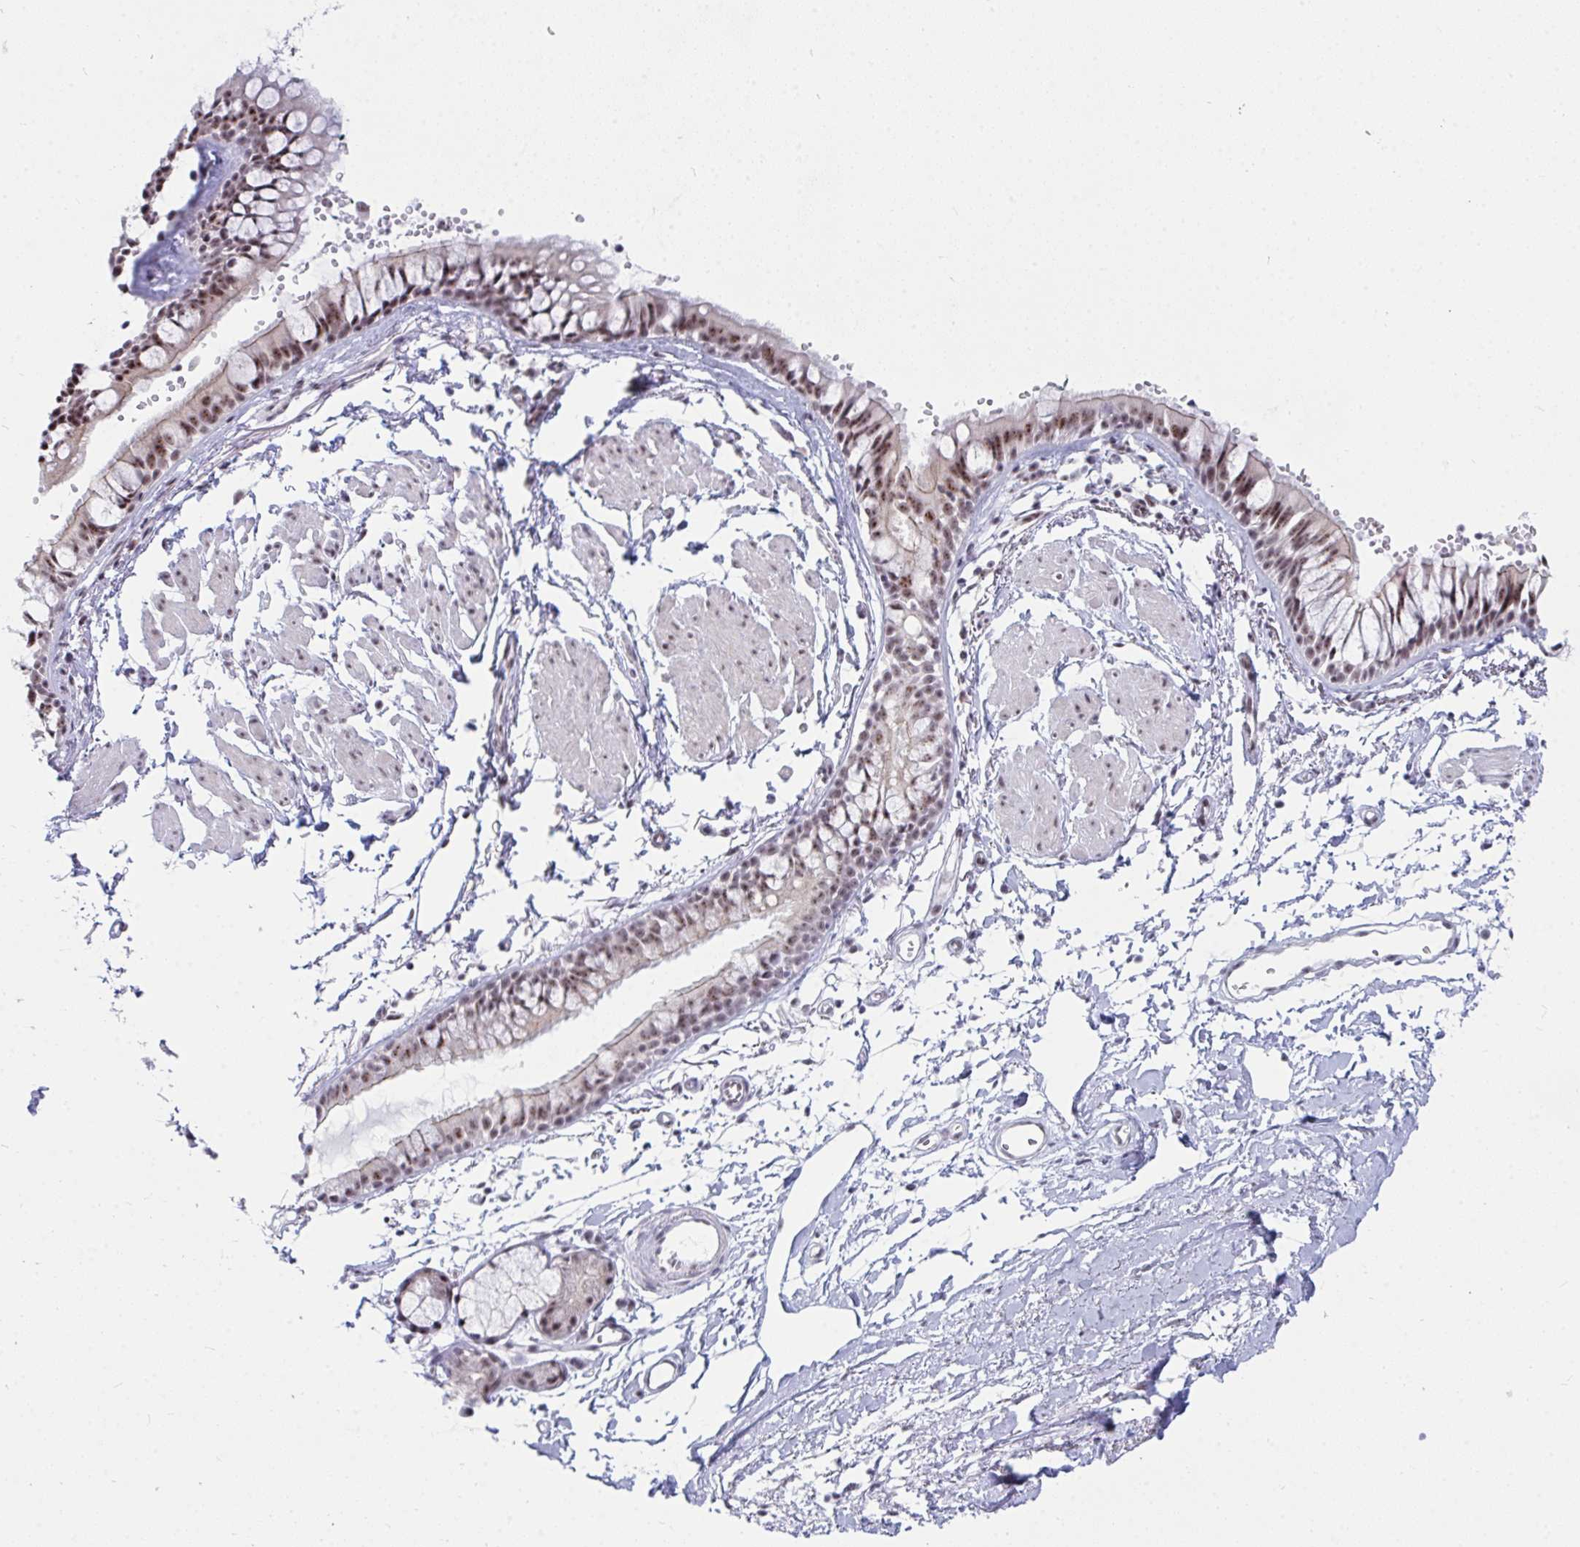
{"staining": {"intensity": "moderate", "quantity": ">75%", "location": "cytoplasmic/membranous,nuclear"}, "tissue": "bronchus", "cell_type": "Respiratory epithelial cells", "image_type": "normal", "snomed": [{"axis": "morphology", "description": "Normal tissue, NOS"}, {"axis": "topography", "description": "Cartilage tissue"}, {"axis": "topography", "description": "Bronchus"}, {"axis": "topography", "description": "Peripheral nerve tissue"}], "caption": "High-power microscopy captured an IHC photomicrograph of benign bronchus, revealing moderate cytoplasmic/membranous,nuclear positivity in about >75% of respiratory epithelial cells. The staining was performed using DAB, with brown indicating positive protein expression. Nuclei are stained blue with hematoxylin.", "gene": "PRR14", "patient": {"sex": "female", "age": 59}}